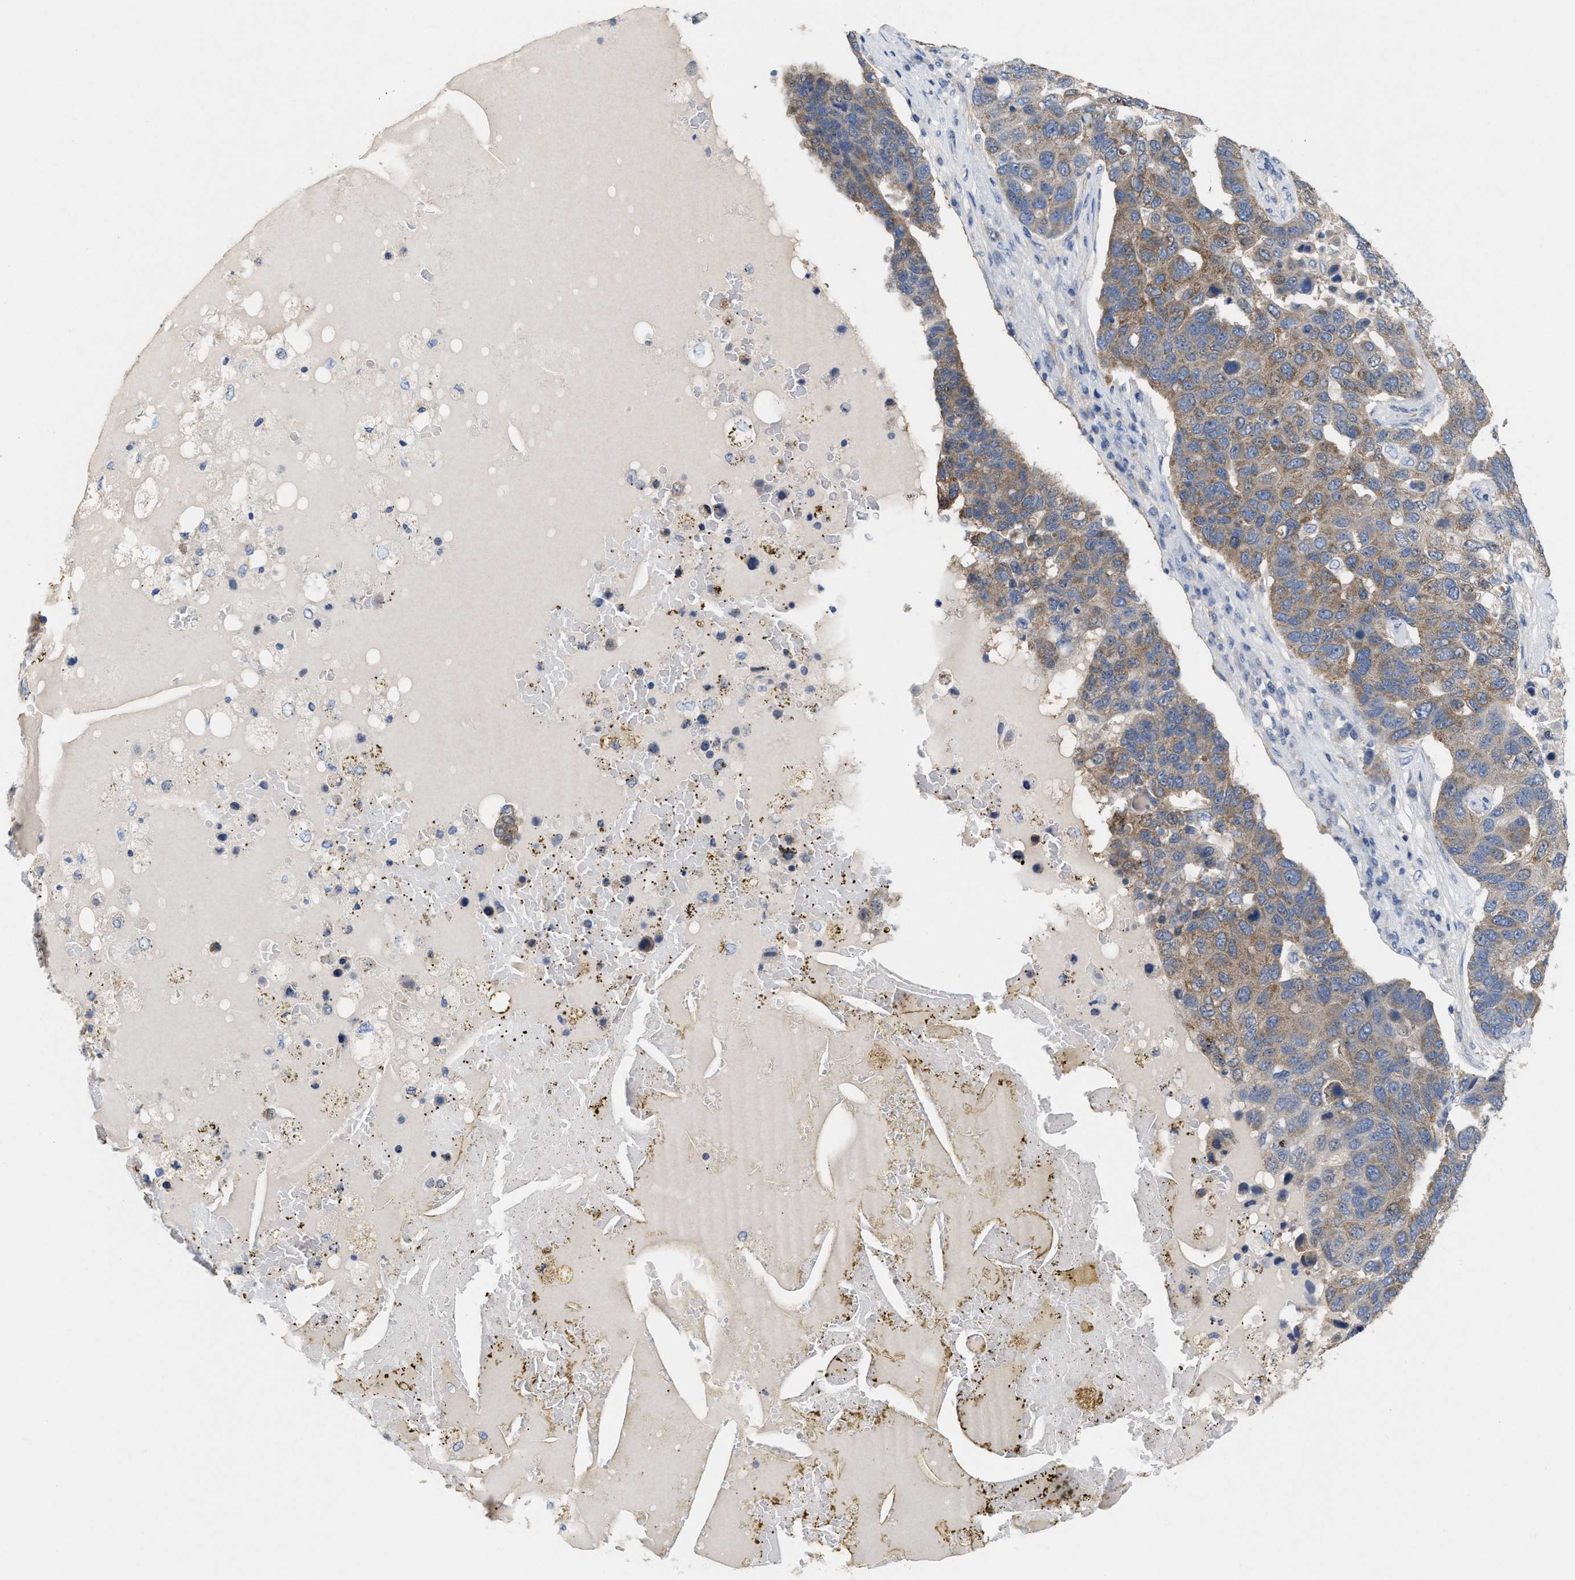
{"staining": {"intensity": "moderate", "quantity": ">75%", "location": "cytoplasmic/membranous"}, "tissue": "pancreatic cancer", "cell_type": "Tumor cells", "image_type": "cancer", "snomed": [{"axis": "morphology", "description": "Adenocarcinoma, NOS"}, {"axis": "topography", "description": "Pancreas"}], "caption": "This photomicrograph reveals immunohistochemistry (IHC) staining of human pancreatic cancer, with medium moderate cytoplasmic/membranous expression in about >75% of tumor cells.", "gene": "UBAP2", "patient": {"sex": "female", "age": 61}}